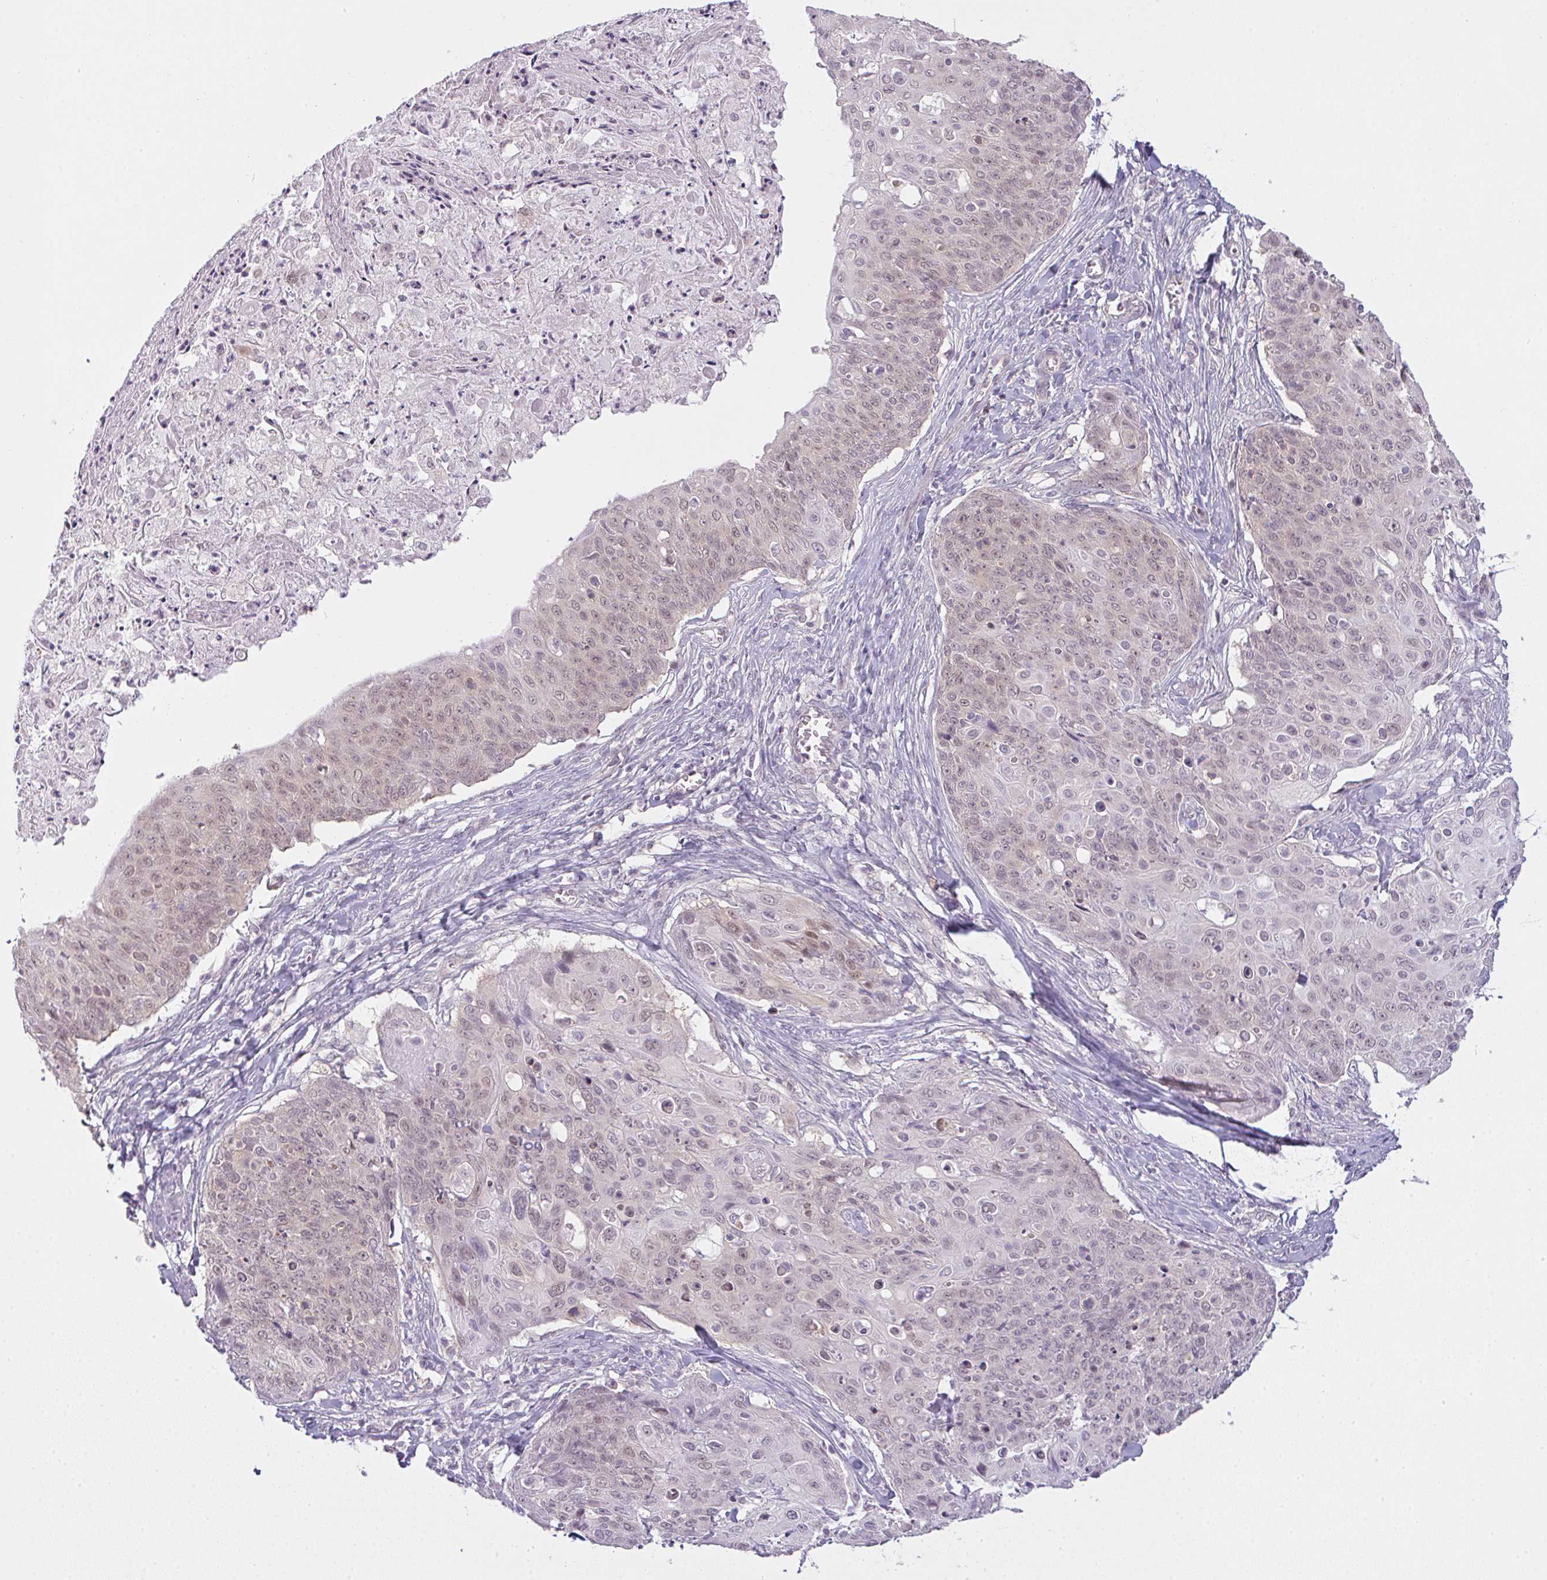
{"staining": {"intensity": "weak", "quantity": "25%-75%", "location": "nuclear"}, "tissue": "skin cancer", "cell_type": "Tumor cells", "image_type": "cancer", "snomed": [{"axis": "morphology", "description": "Squamous cell carcinoma, NOS"}, {"axis": "topography", "description": "Skin"}, {"axis": "topography", "description": "Vulva"}], "caption": "Brown immunohistochemical staining in skin squamous cell carcinoma demonstrates weak nuclear expression in approximately 25%-75% of tumor cells. Ihc stains the protein in brown and the nuclei are stained blue.", "gene": "CSE1L", "patient": {"sex": "female", "age": 85}}